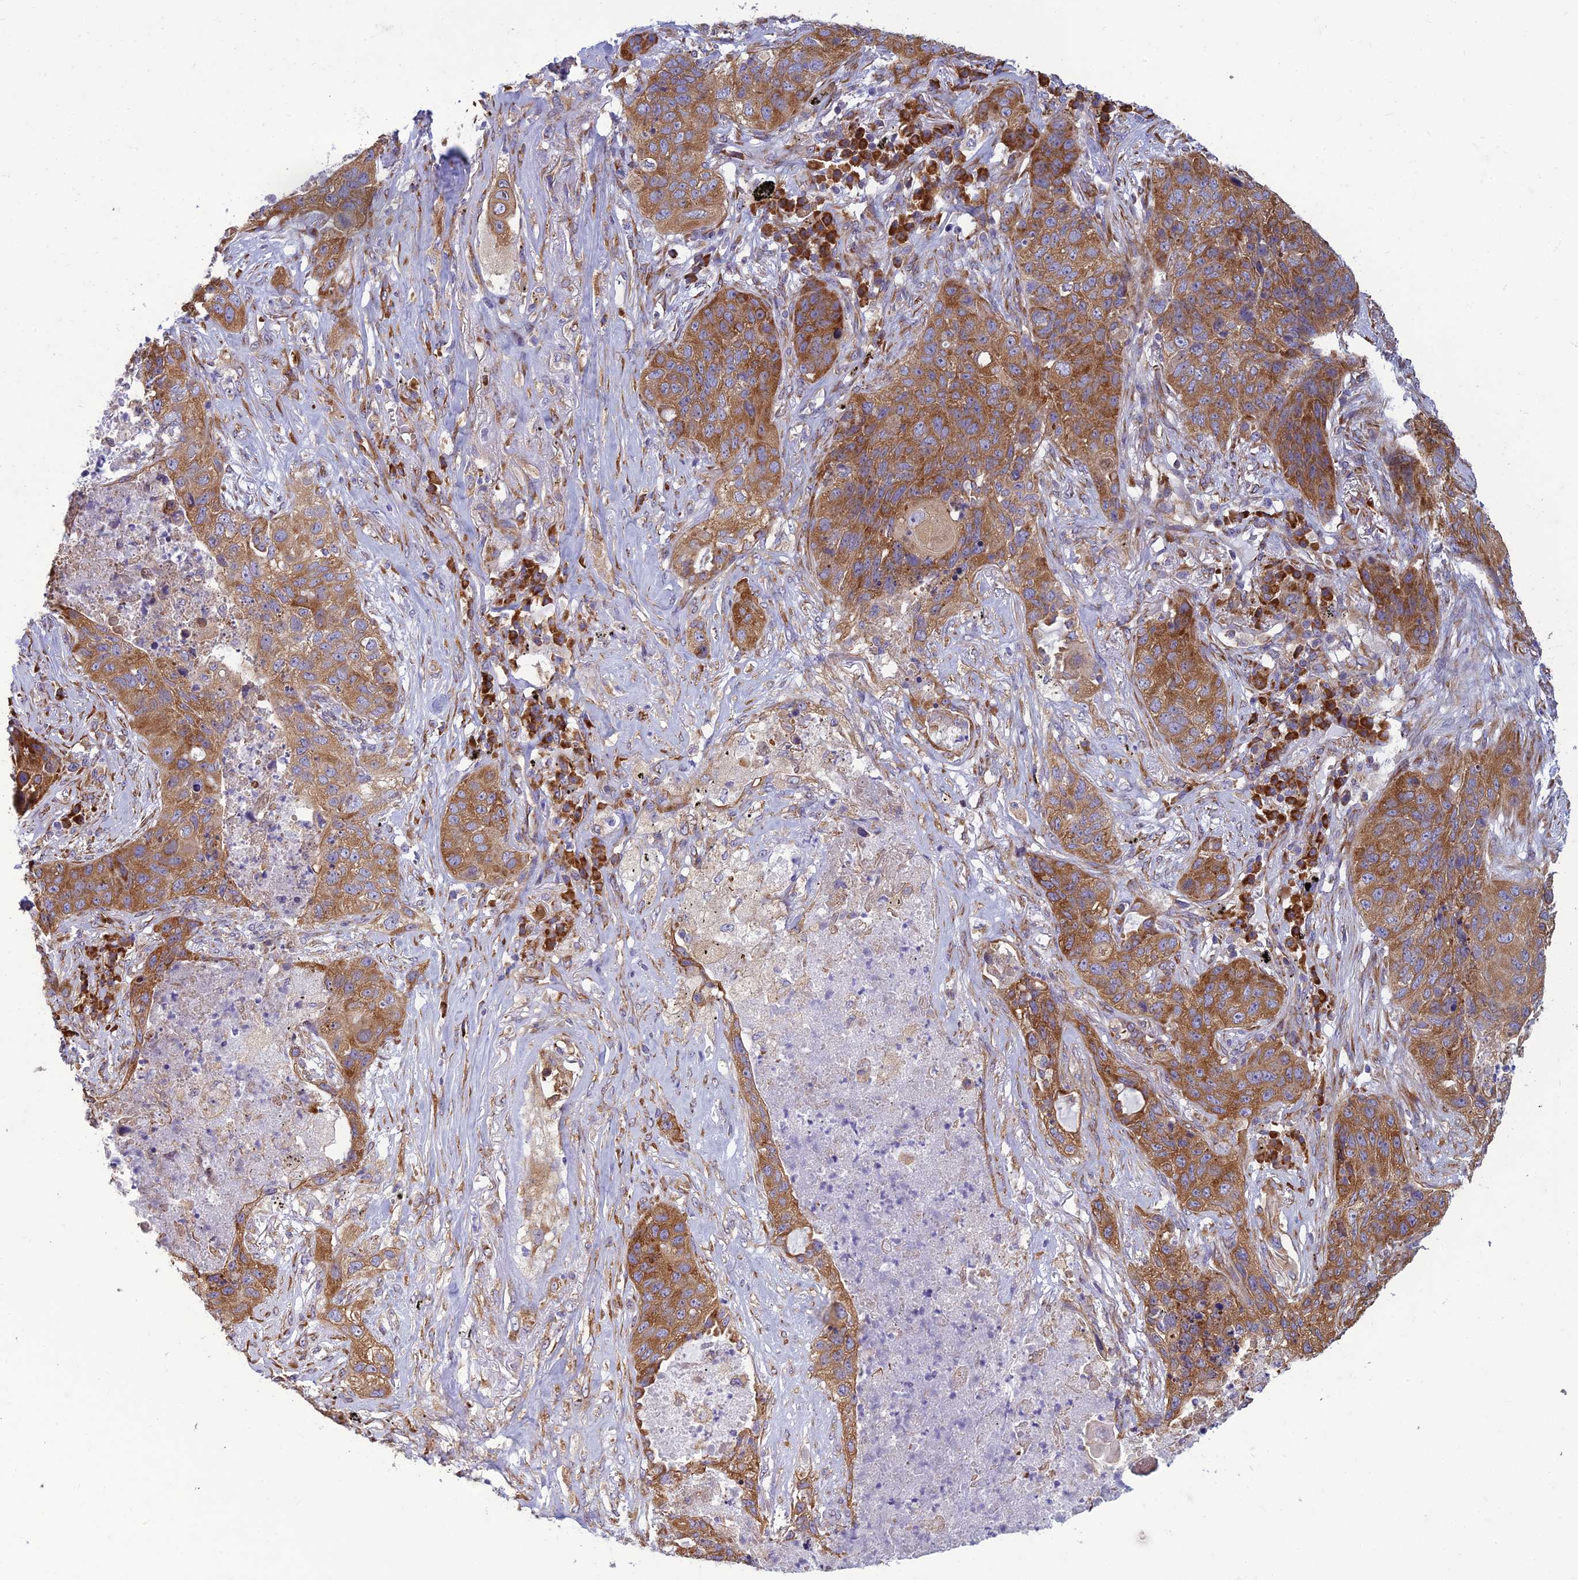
{"staining": {"intensity": "moderate", "quantity": ">75%", "location": "cytoplasmic/membranous"}, "tissue": "lung cancer", "cell_type": "Tumor cells", "image_type": "cancer", "snomed": [{"axis": "morphology", "description": "Squamous cell carcinoma, NOS"}, {"axis": "topography", "description": "Lung"}], "caption": "High-power microscopy captured an IHC photomicrograph of lung cancer (squamous cell carcinoma), revealing moderate cytoplasmic/membranous positivity in approximately >75% of tumor cells.", "gene": "RPL17-C18orf32", "patient": {"sex": "female", "age": 63}}